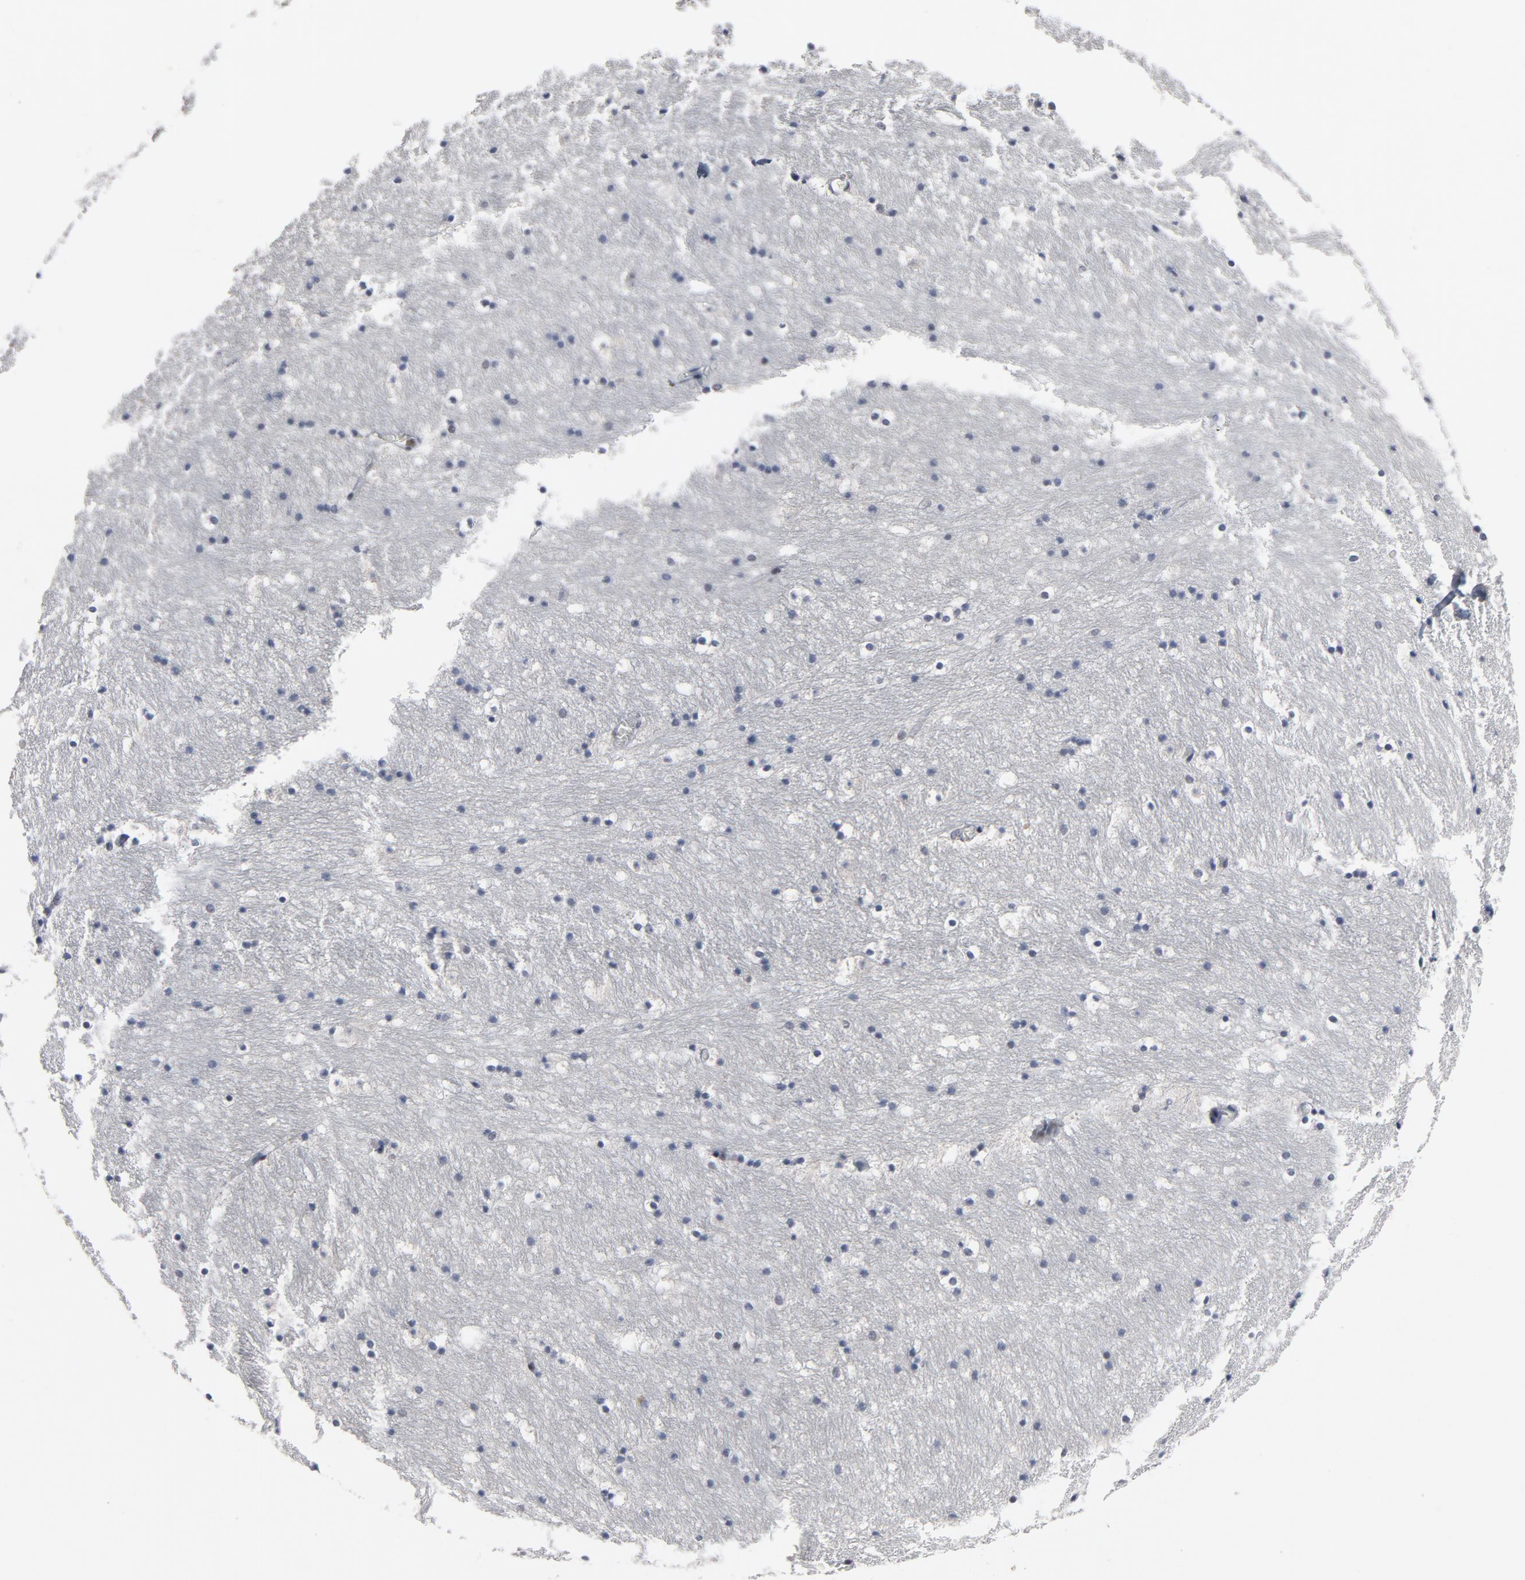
{"staining": {"intensity": "negative", "quantity": "none", "location": "none"}, "tissue": "caudate", "cell_type": "Glial cells", "image_type": "normal", "snomed": [{"axis": "morphology", "description": "Normal tissue, NOS"}, {"axis": "topography", "description": "Lateral ventricle wall"}], "caption": "An immunohistochemistry photomicrograph of unremarkable caudate is shown. There is no staining in glial cells of caudate. (DAB IHC, high magnification).", "gene": "GABPA", "patient": {"sex": "male", "age": 45}}